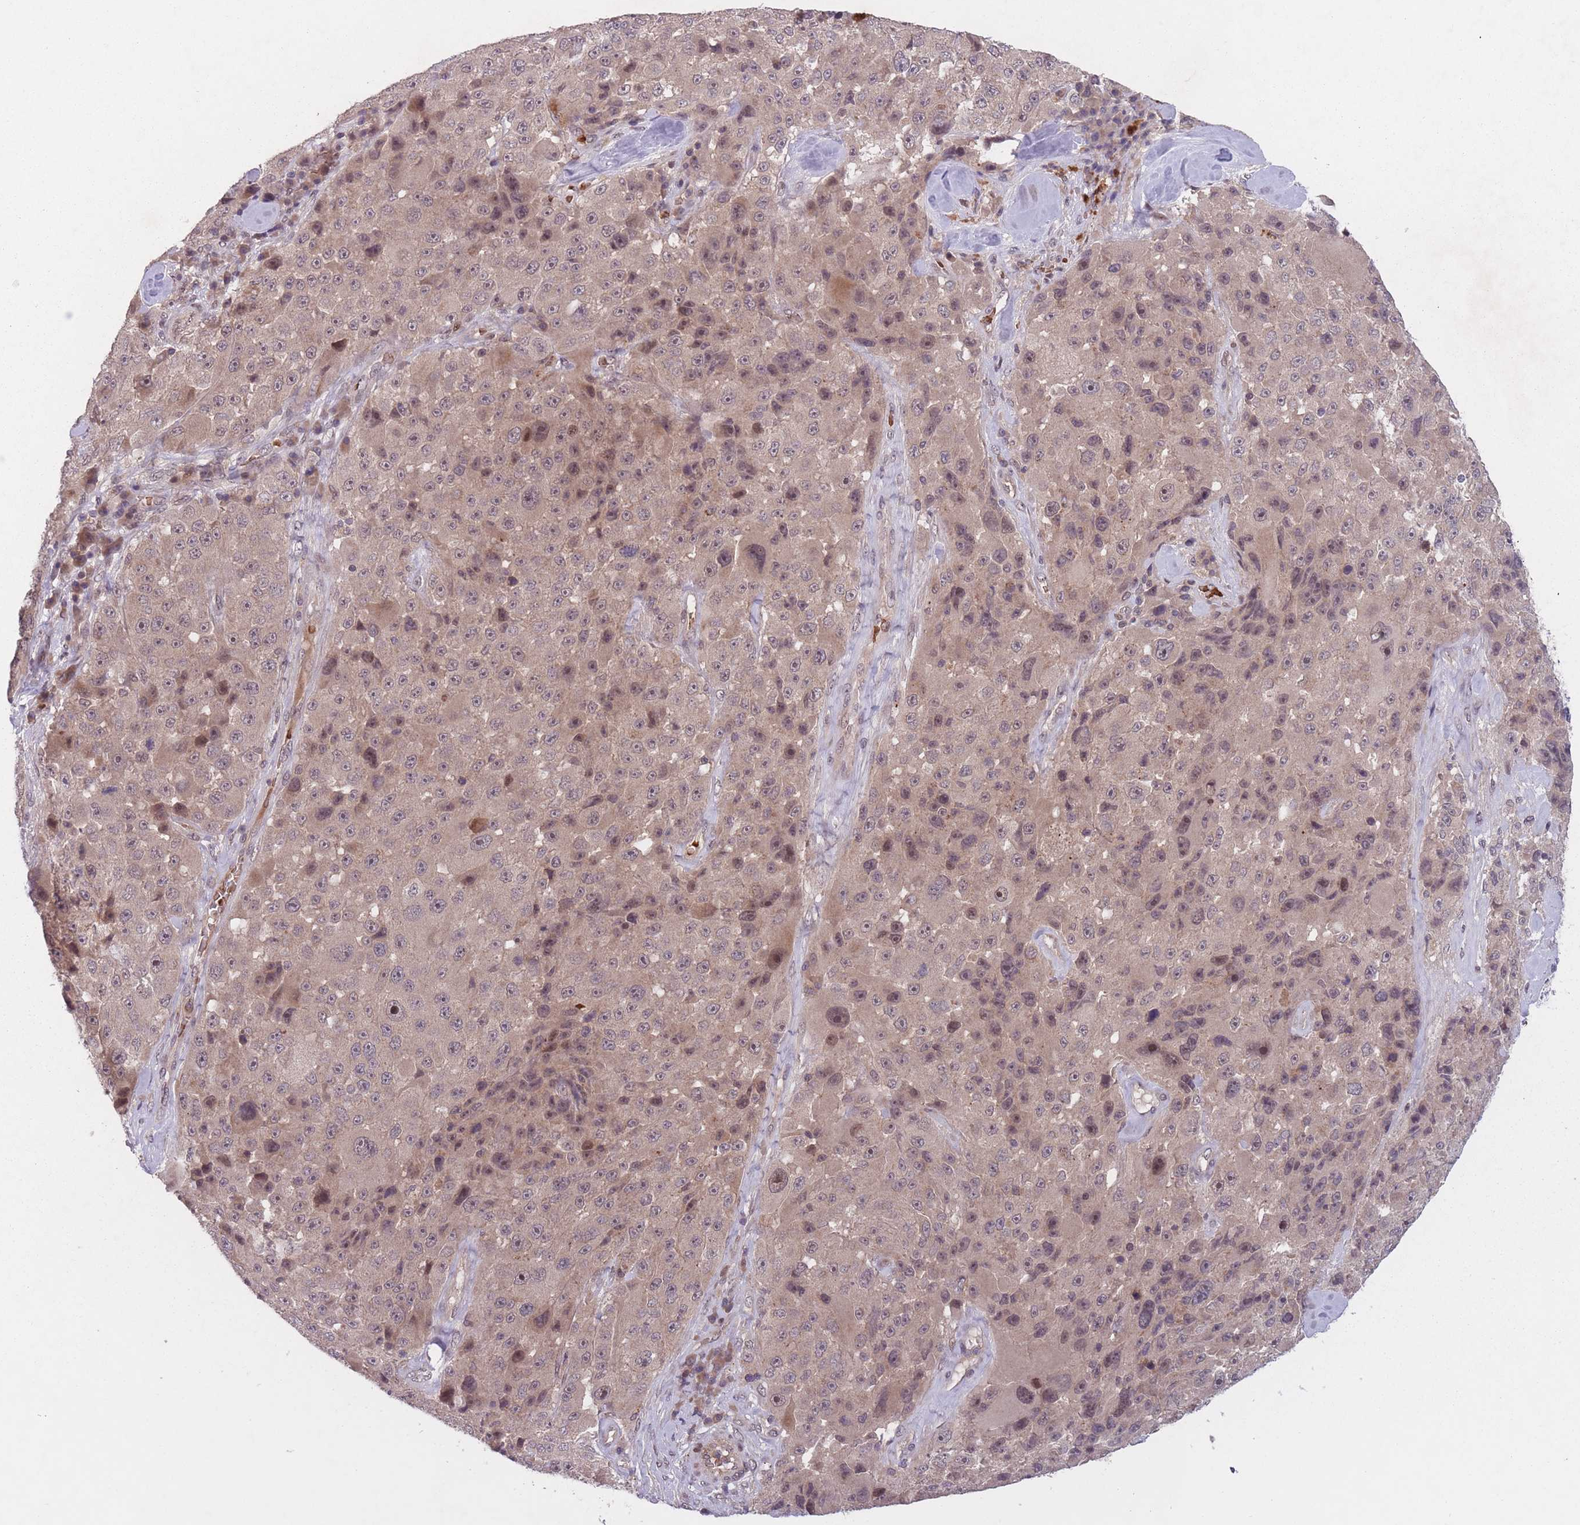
{"staining": {"intensity": "weak", "quantity": "25%-75%", "location": "cytoplasmic/membranous,nuclear"}, "tissue": "melanoma", "cell_type": "Tumor cells", "image_type": "cancer", "snomed": [{"axis": "morphology", "description": "Malignant melanoma, Metastatic site"}, {"axis": "topography", "description": "Lymph node"}], "caption": "Tumor cells reveal low levels of weak cytoplasmic/membranous and nuclear expression in about 25%-75% of cells in melanoma.", "gene": "SECTM1", "patient": {"sex": "male", "age": 62}}